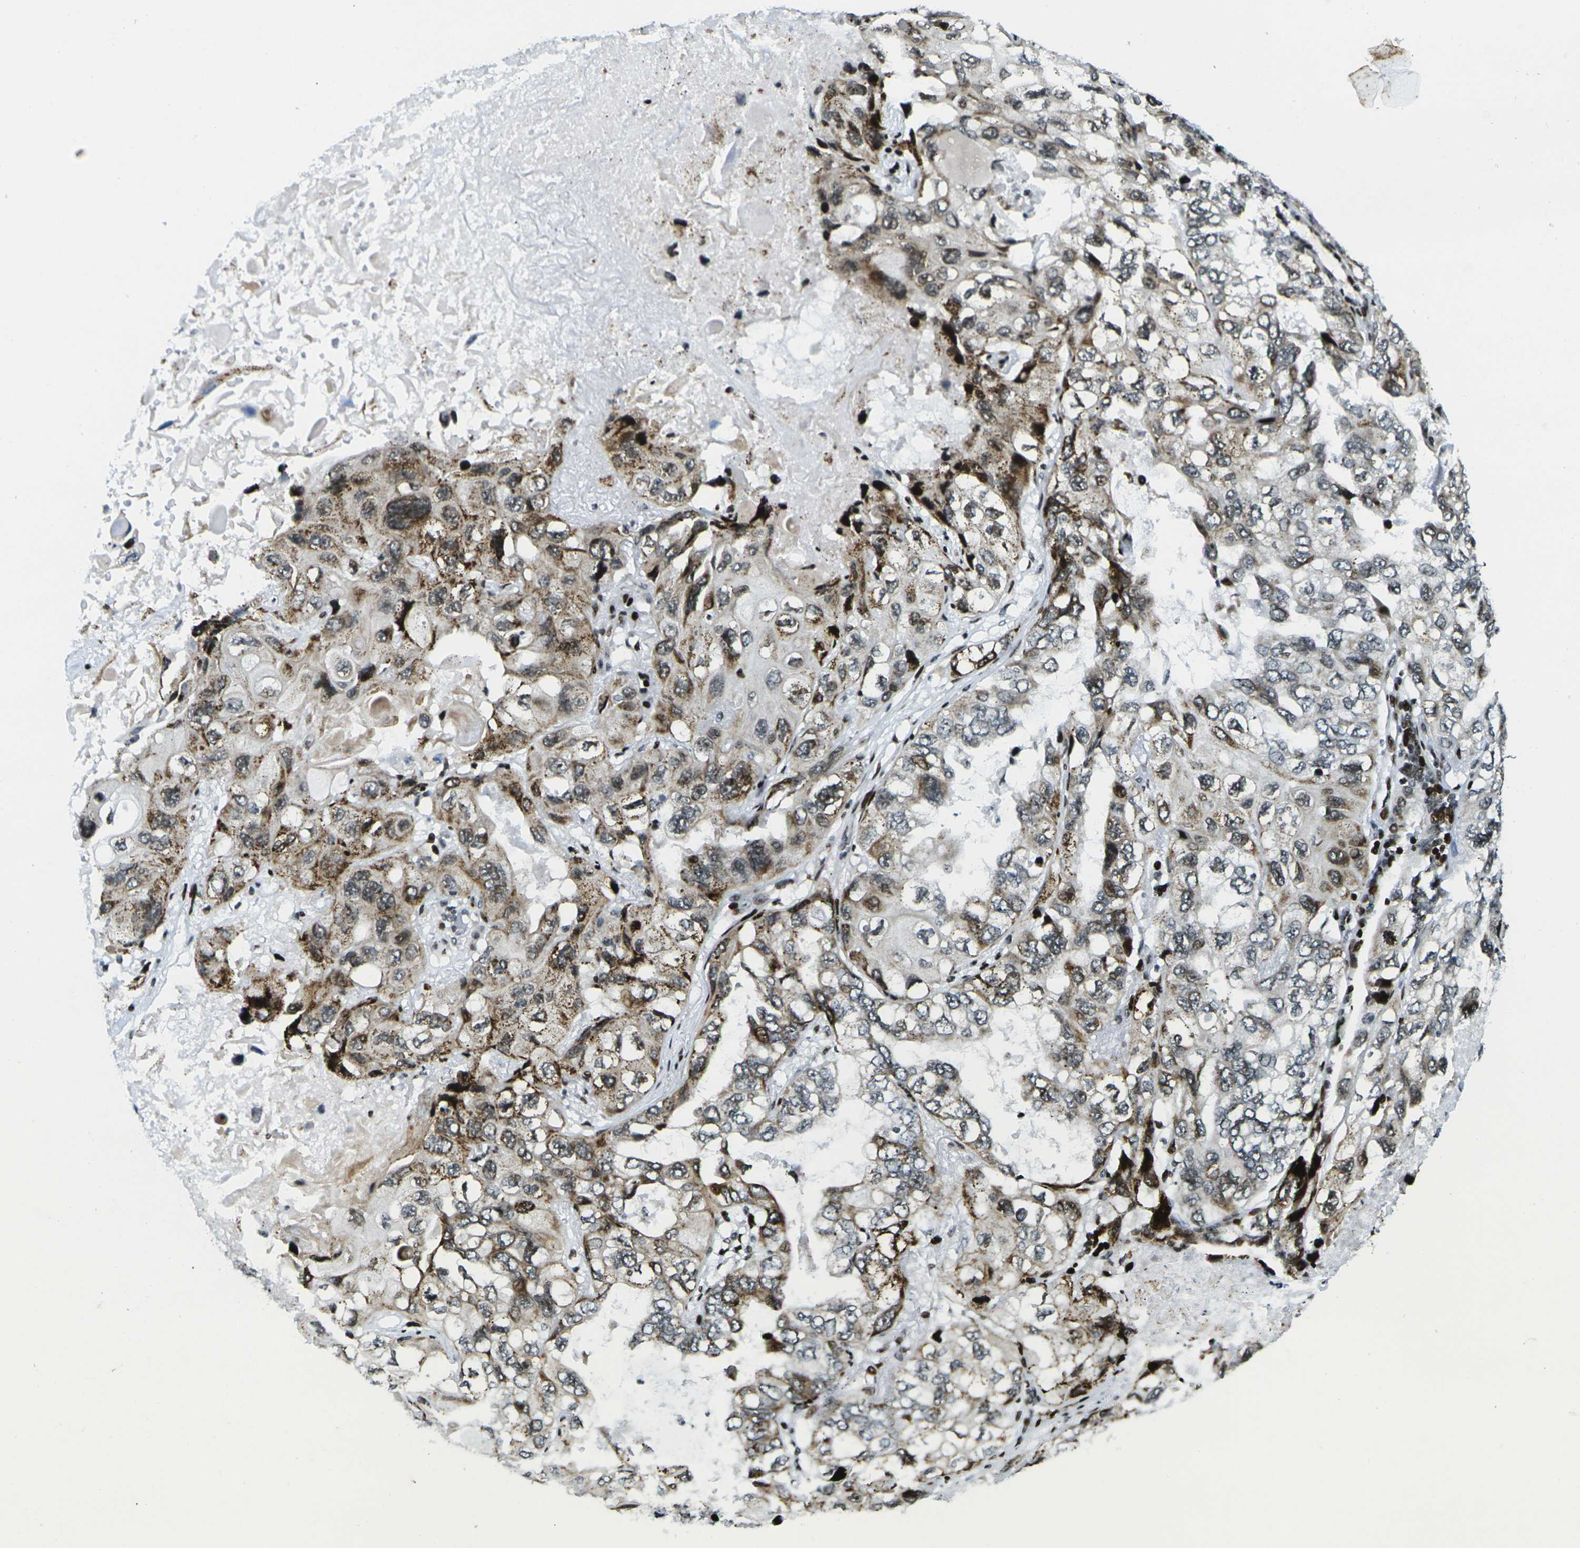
{"staining": {"intensity": "moderate", "quantity": "25%-75%", "location": "cytoplasmic/membranous,nuclear"}, "tissue": "lung cancer", "cell_type": "Tumor cells", "image_type": "cancer", "snomed": [{"axis": "morphology", "description": "Squamous cell carcinoma, NOS"}, {"axis": "topography", "description": "Lung"}], "caption": "Moderate cytoplasmic/membranous and nuclear staining for a protein is seen in about 25%-75% of tumor cells of lung squamous cell carcinoma using immunohistochemistry.", "gene": "H3-3A", "patient": {"sex": "female", "age": 73}}